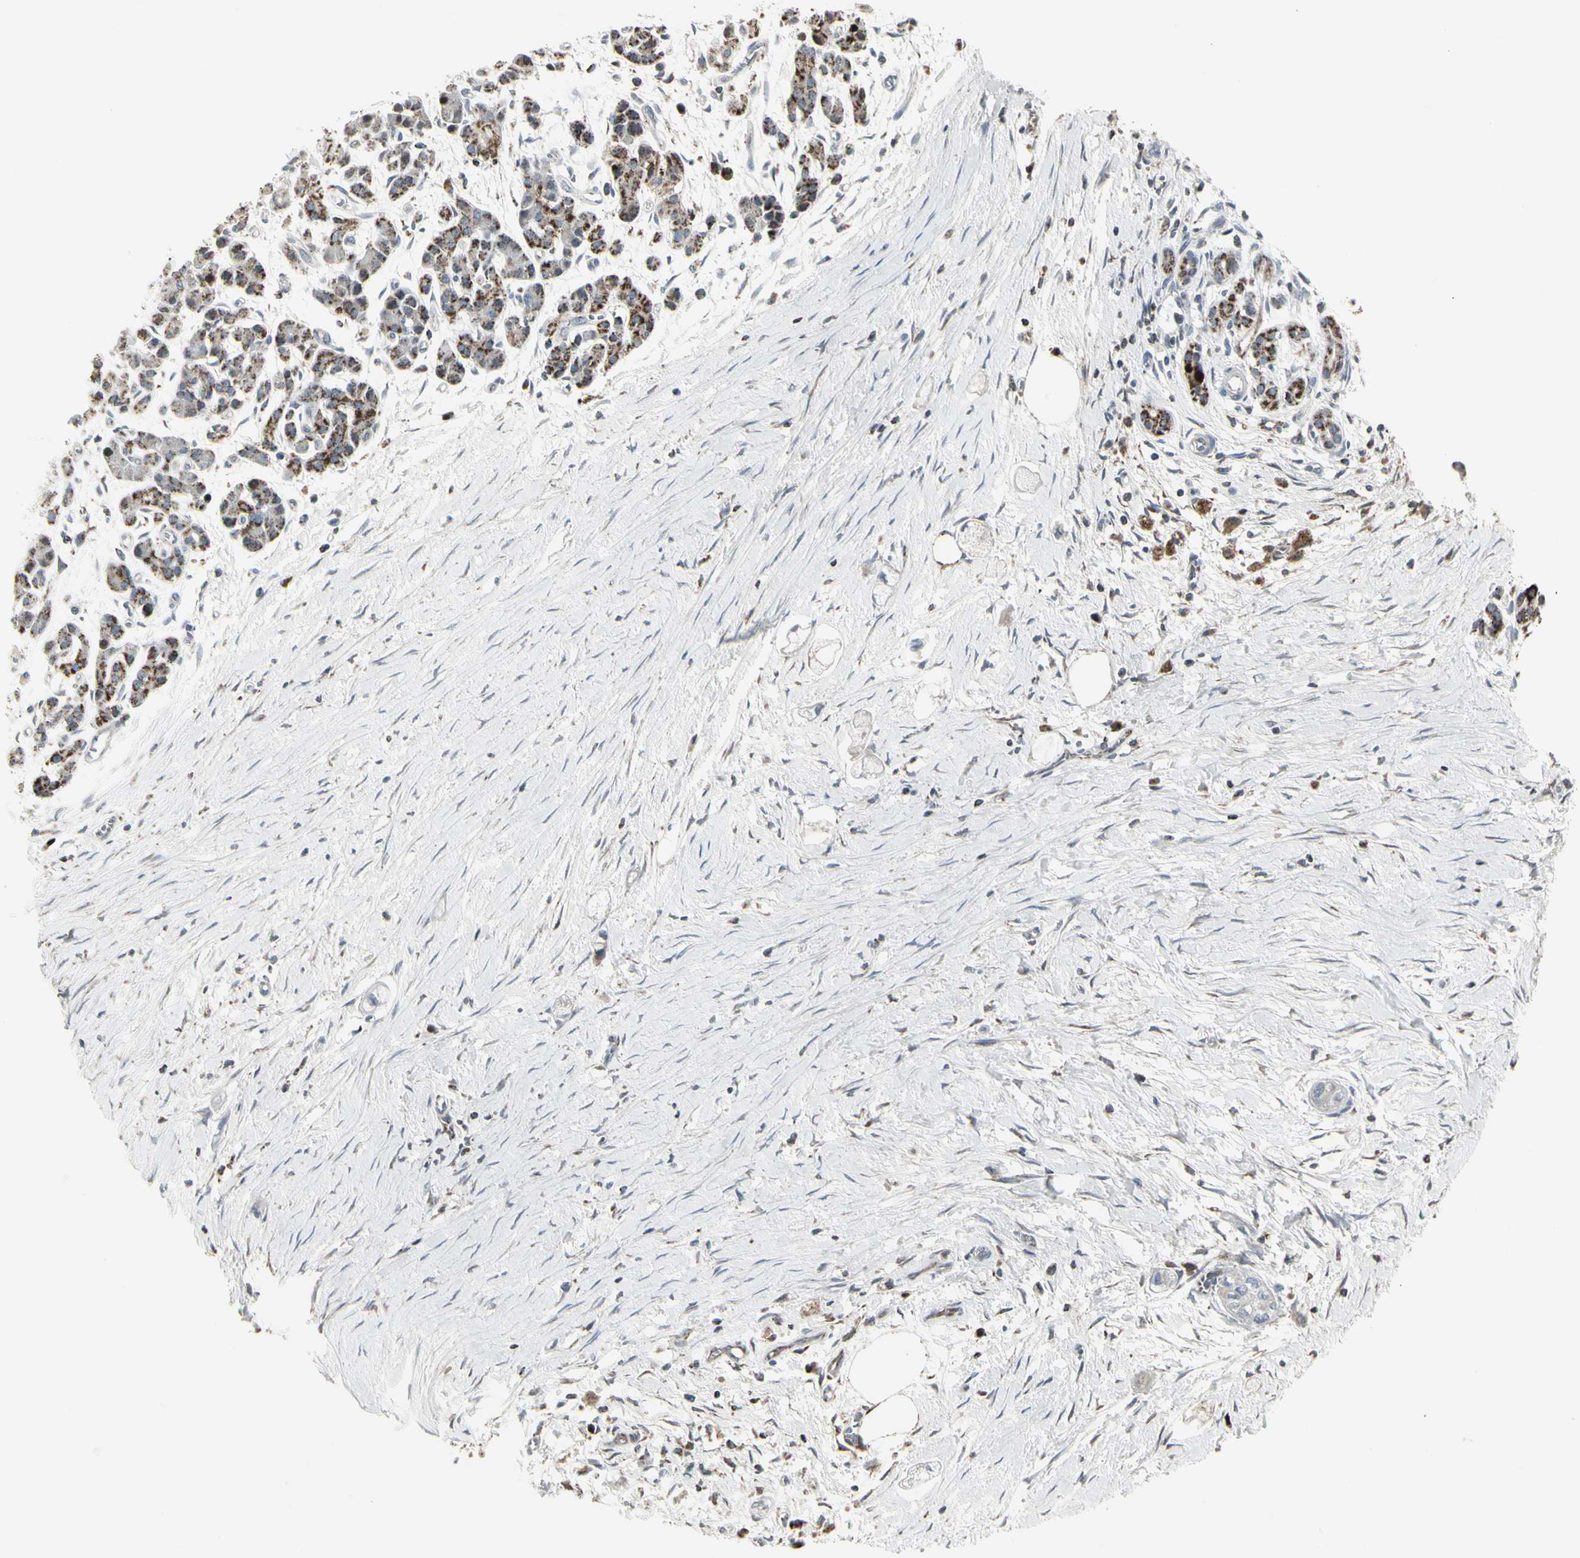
{"staining": {"intensity": "strong", "quantity": "25%-75%", "location": "cytoplasmic/membranous"}, "tissue": "pancreatic cancer", "cell_type": "Tumor cells", "image_type": "cancer", "snomed": [{"axis": "morphology", "description": "Adenocarcinoma, NOS"}, {"axis": "topography", "description": "Pancreas"}], "caption": "Approximately 25%-75% of tumor cells in pancreatic cancer demonstrate strong cytoplasmic/membranous protein positivity as visualized by brown immunohistochemical staining.", "gene": "TMEM176A", "patient": {"sex": "male", "age": 74}}